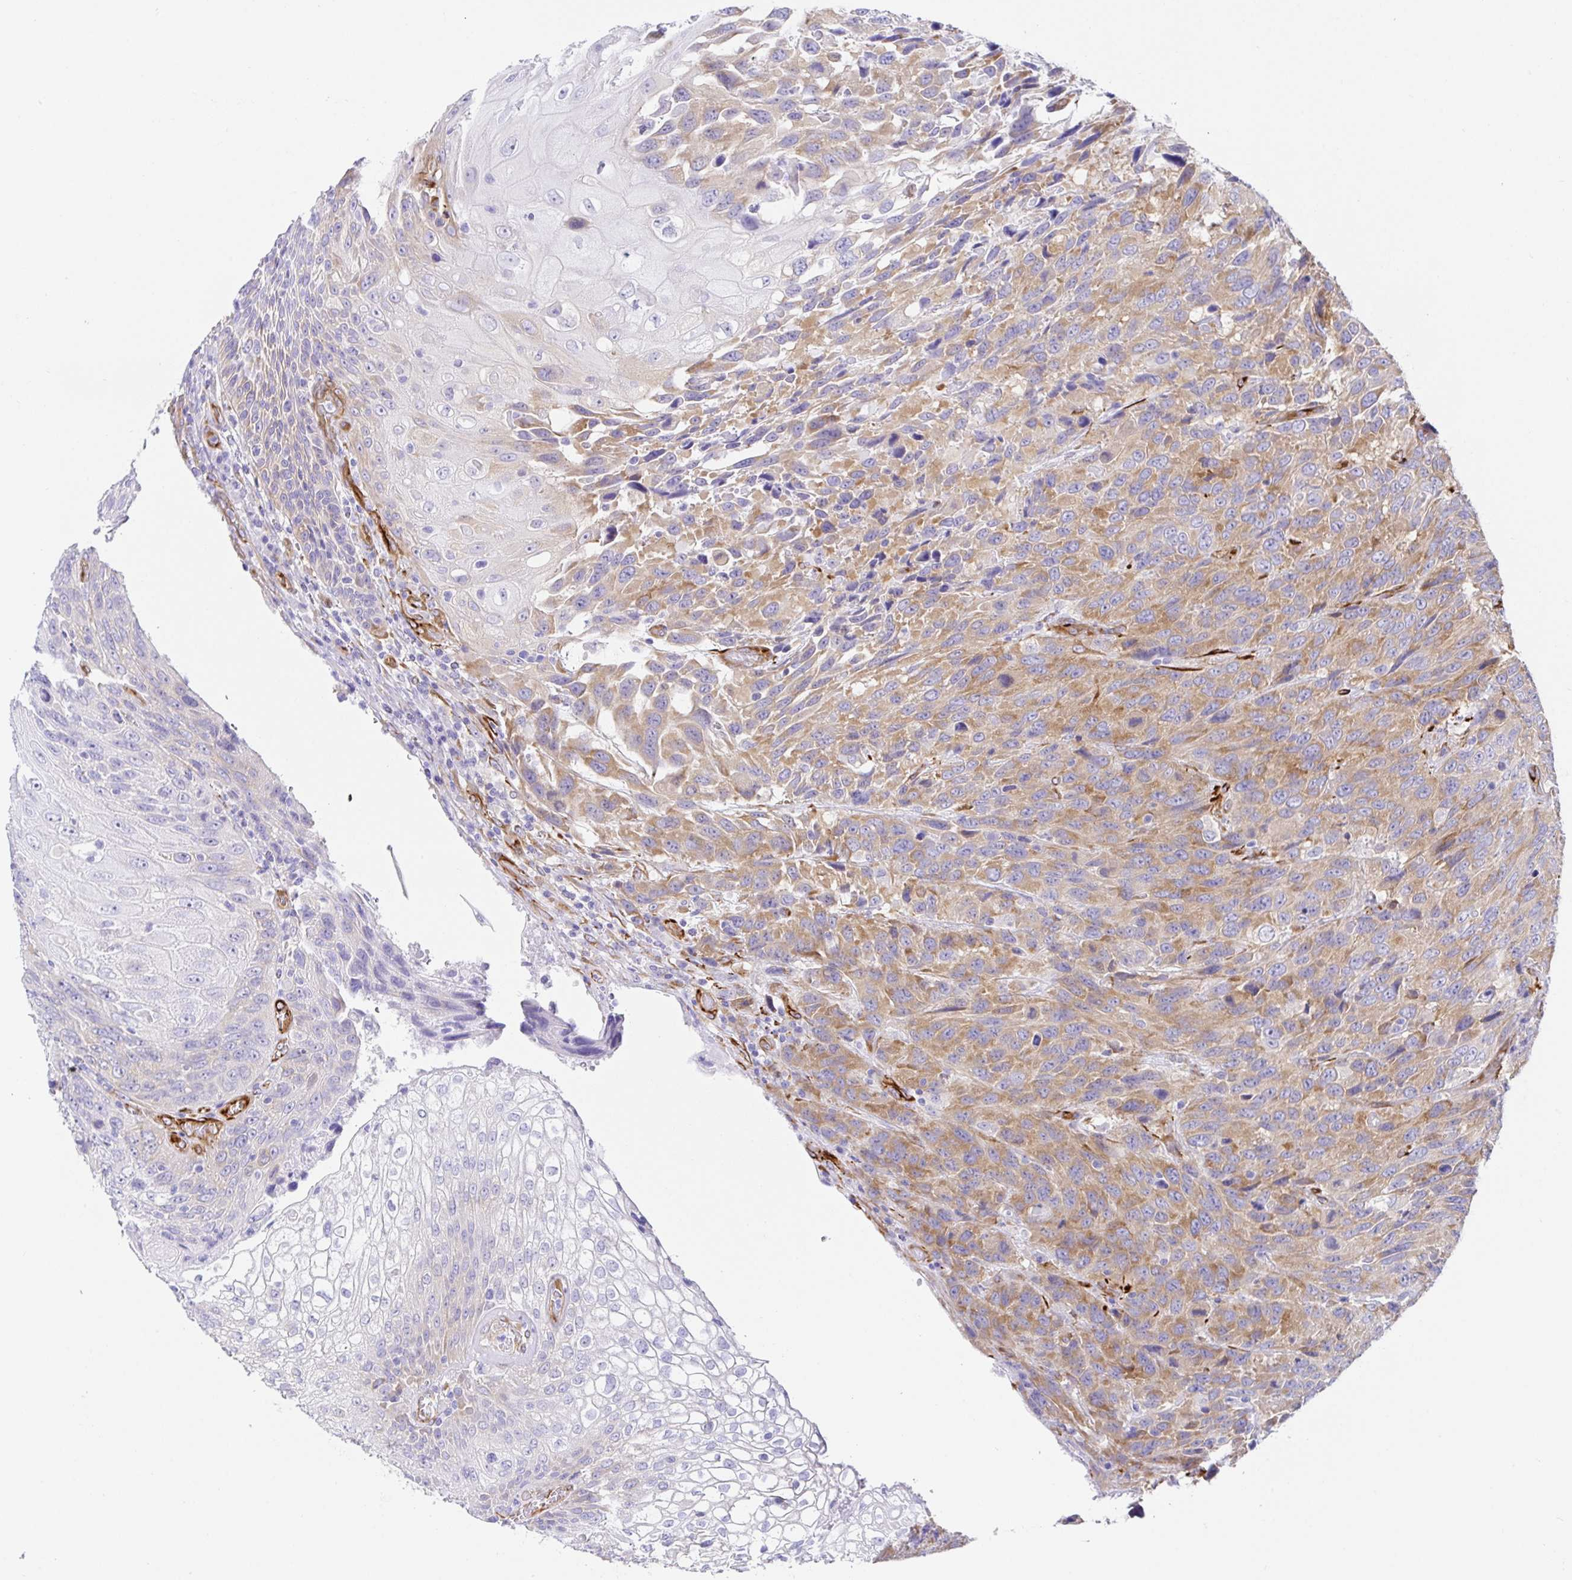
{"staining": {"intensity": "moderate", "quantity": "<25%", "location": "cytoplasmic/membranous"}, "tissue": "urothelial cancer", "cell_type": "Tumor cells", "image_type": "cancer", "snomed": [{"axis": "morphology", "description": "Urothelial carcinoma, High grade"}, {"axis": "topography", "description": "Urinary bladder"}], "caption": "Urothelial cancer was stained to show a protein in brown. There is low levels of moderate cytoplasmic/membranous expression in approximately <25% of tumor cells.", "gene": "DOCK1", "patient": {"sex": "female", "age": 70}}